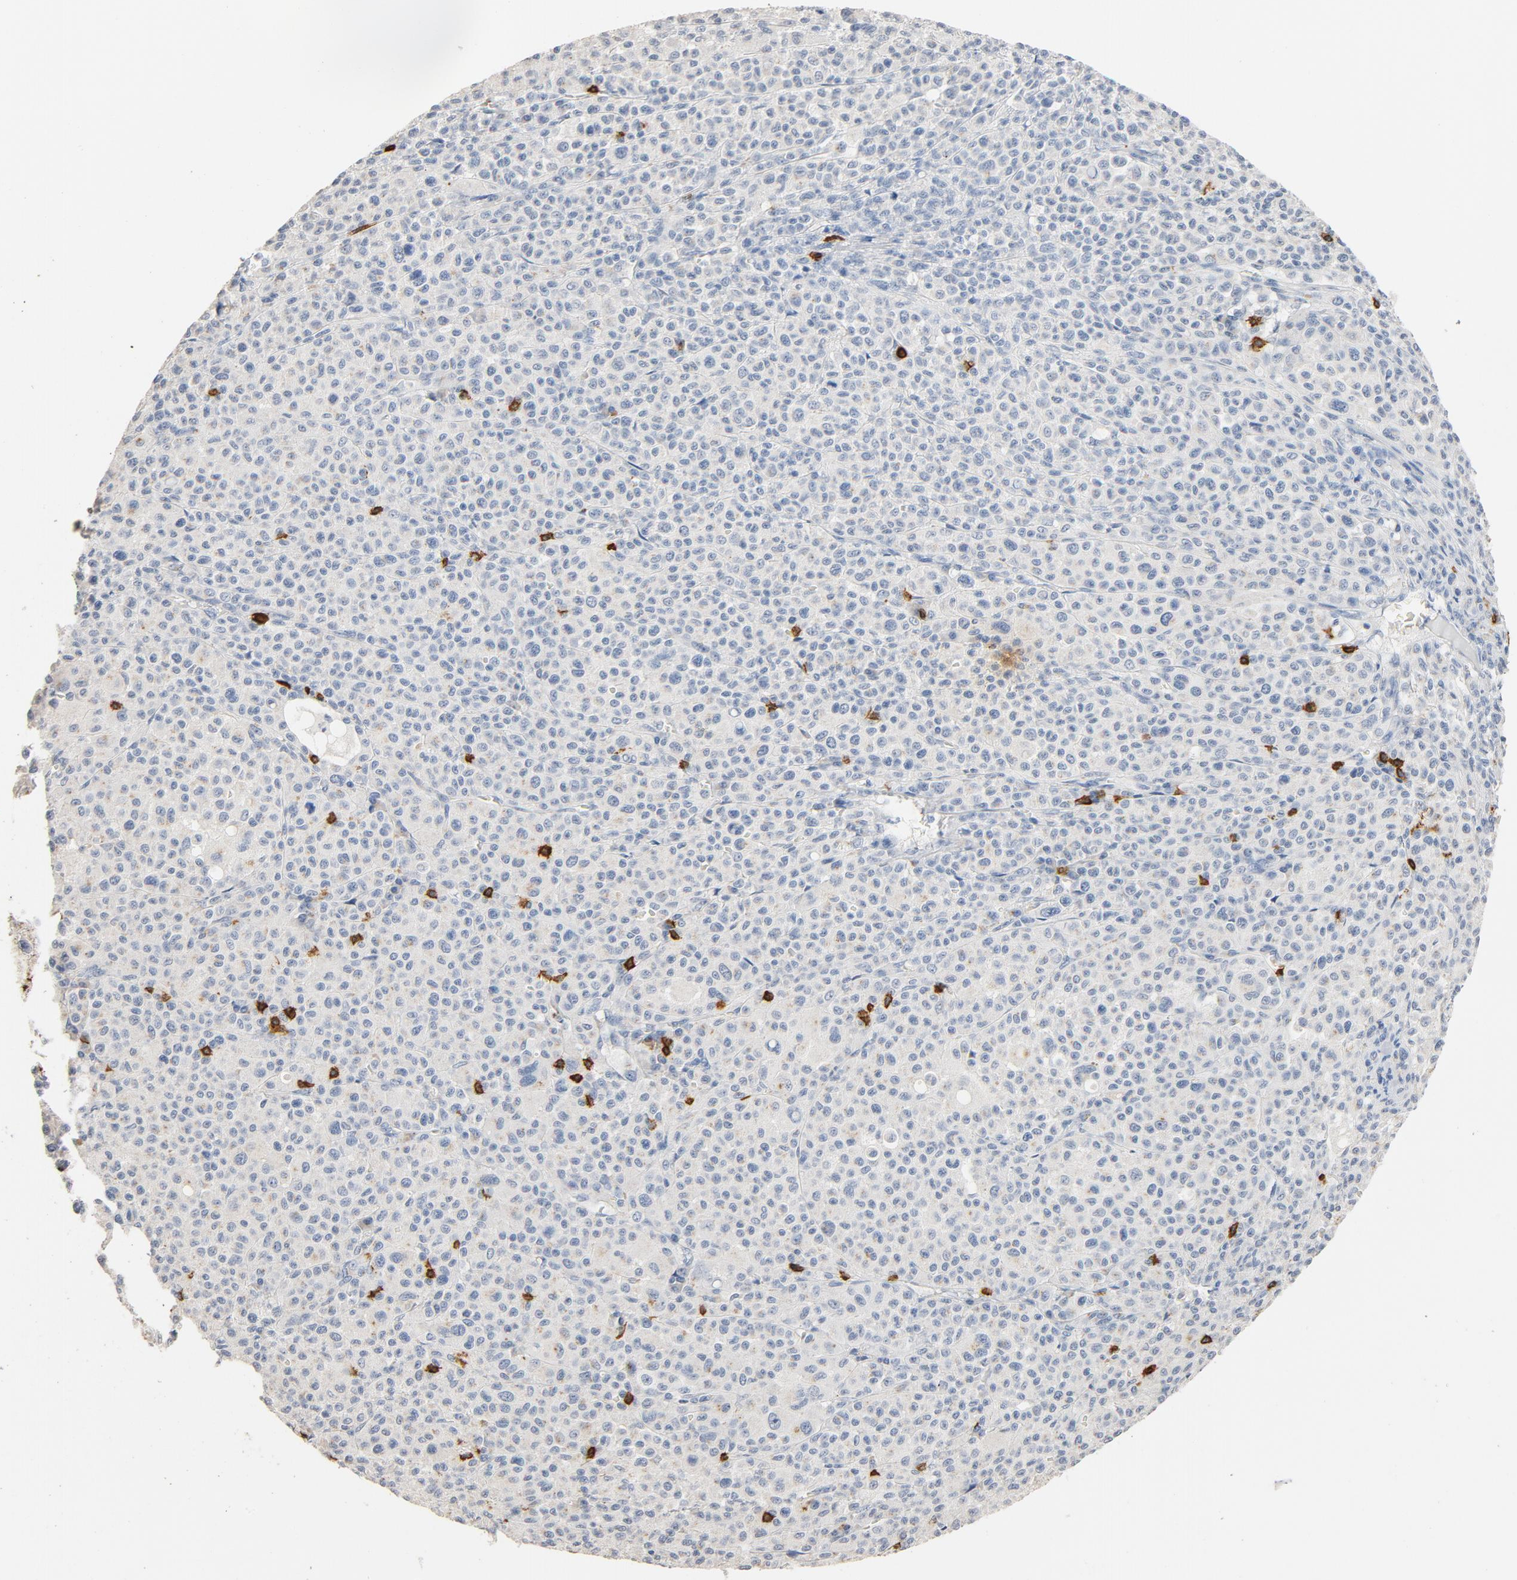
{"staining": {"intensity": "negative", "quantity": "none", "location": "none"}, "tissue": "melanoma", "cell_type": "Tumor cells", "image_type": "cancer", "snomed": [{"axis": "morphology", "description": "Malignant melanoma, Metastatic site"}, {"axis": "topography", "description": "Skin"}], "caption": "Immunohistochemical staining of human melanoma reveals no significant expression in tumor cells. (IHC, brightfield microscopy, high magnification).", "gene": "CD247", "patient": {"sex": "female", "age": 74}}